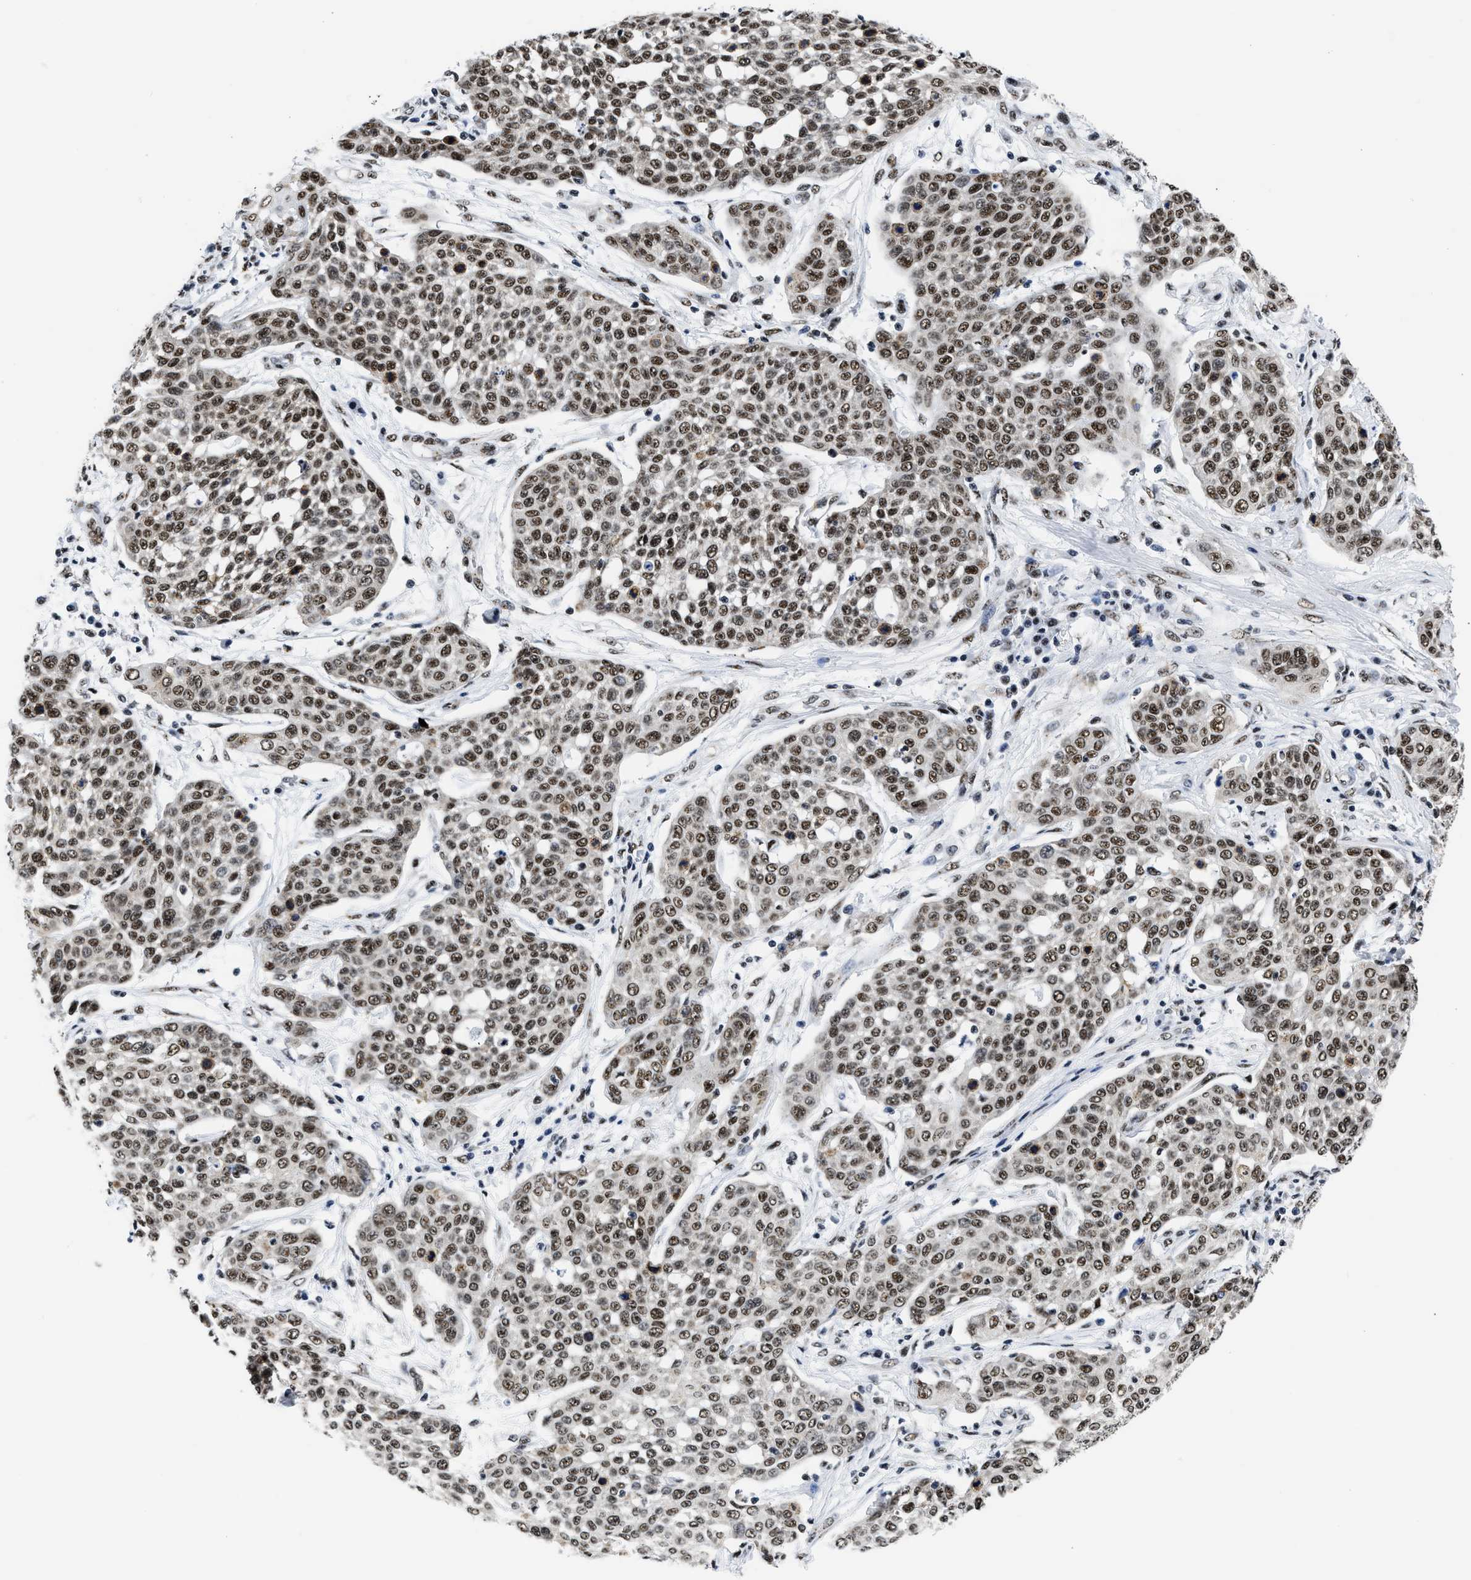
{"staining": {"intensity": "strong", "quantity": ">75%", "location": "nuclear"}, "tissue": "cervical cancer", "cell_type": "Tumor cells", "image_type": "cancer", "snomed": [{"axis": "morphology", "description": "Squamous cell carcinoma, NOS"}, {"axis": "topography", "description": "Cervix"}], "caption": "About >75% of tumor cells in human cervical cancer reveal strong nuclear protein staining as visualized by brown immunohistochemical staining.", "gene": "RBM8A", "patient": {"sex": "female", "age": 34}}